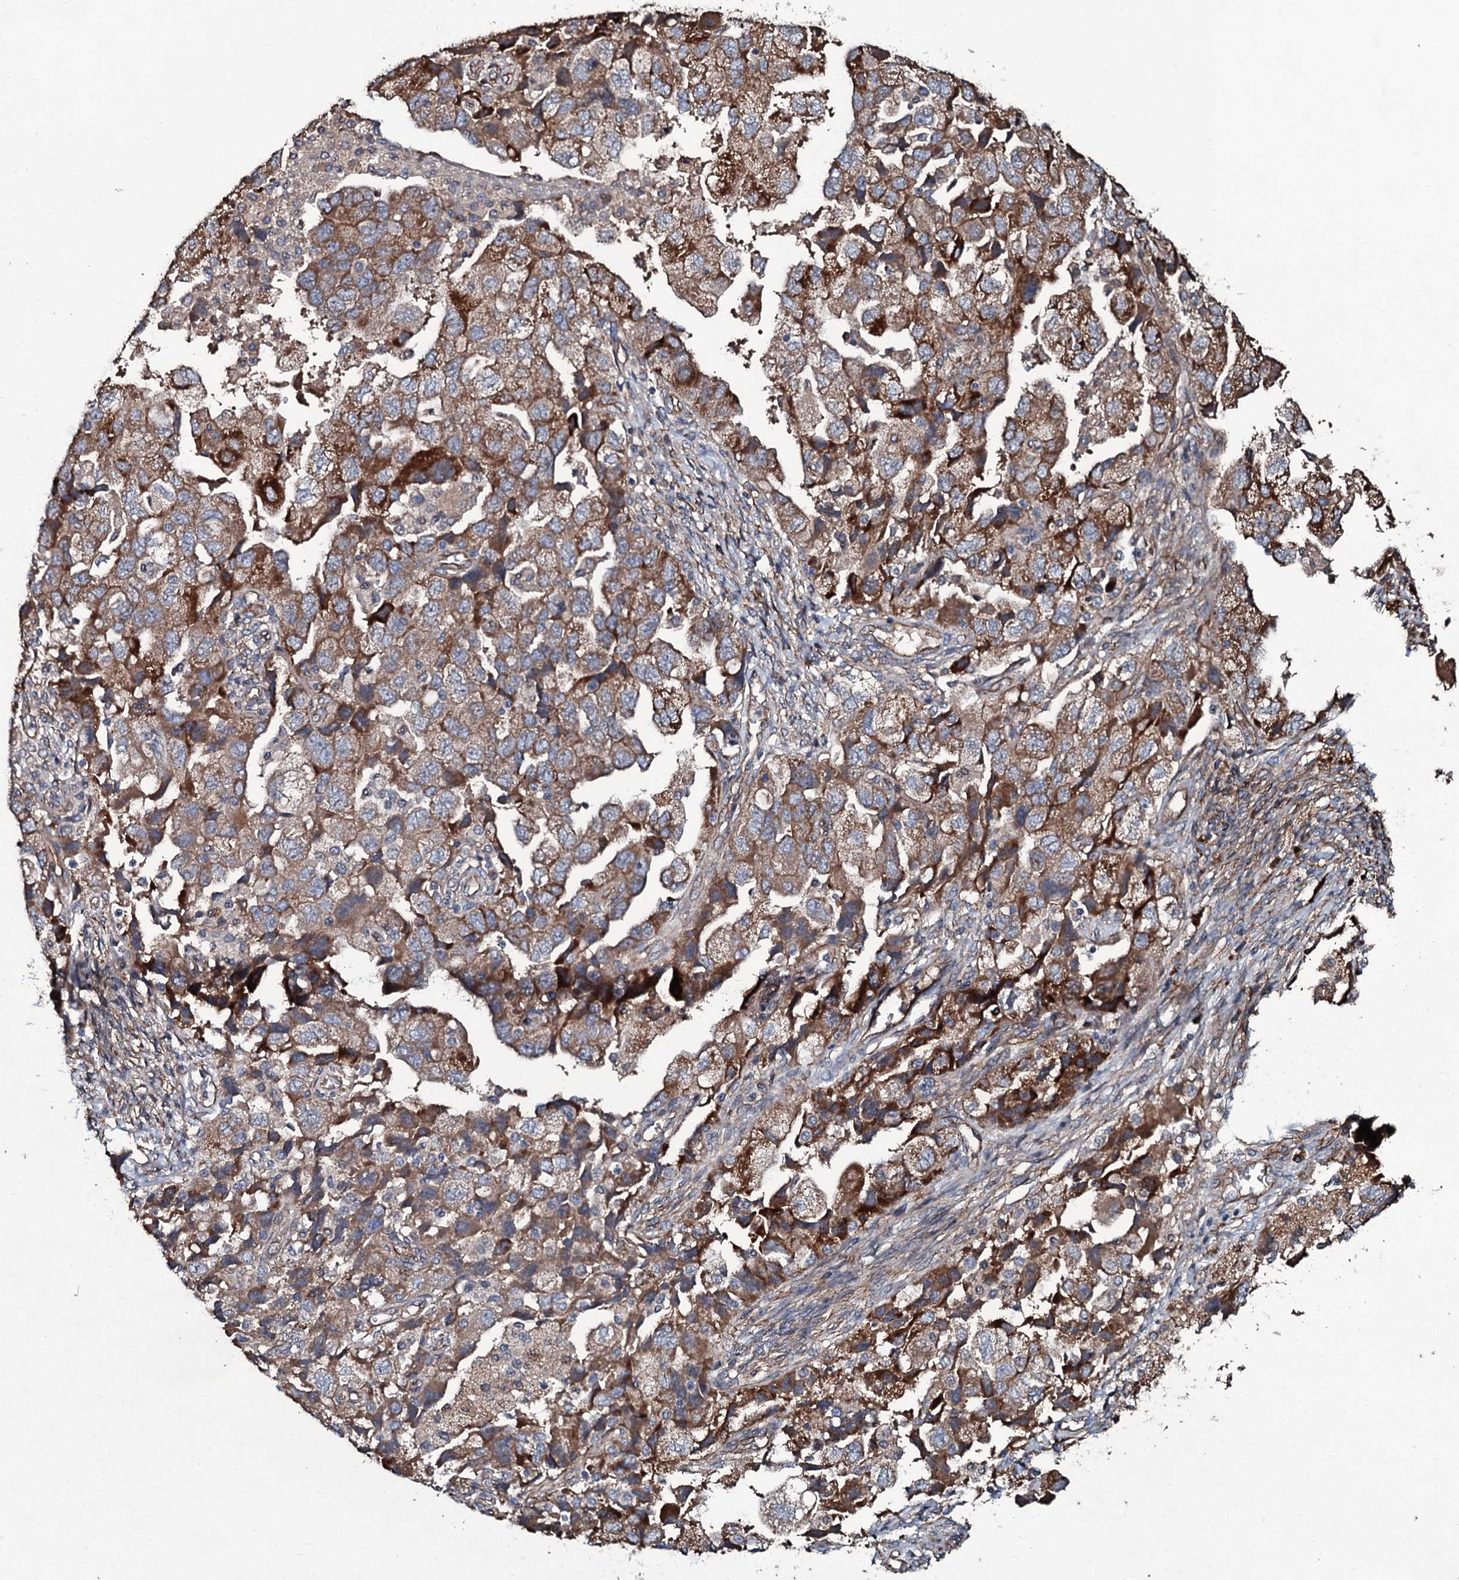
{"staining": {"intensity": "moderate", "quantity": ">75%", "location": "cytoplasmic/membranous"}, "tissue": "ovarian cancer", "cell_type": "Tumor cells", "image_type": "cancer", "snomed": [{"axis": "morphology", "description": "Carcinoma, NOS"}, {"axis": "morphology", "description": "Cystadenocarcinoma, serous, NOS"}, {"axis": "topography", "description": "Ovary"}], "caption": "Immunohistochemistry (IHC) (DAB (3,3'-diaminobenzidine)) staining of human ovarian cancer shows moderate cytoplasmic/membranous protein staining in about >75% of tumor cells. Using DAB (brown) and hematoxylin (blue) stains, captured at high magnification using brightfield microscopy.", "gene": "DMAC2", "patient": {"sex": "female", "age": 69}}